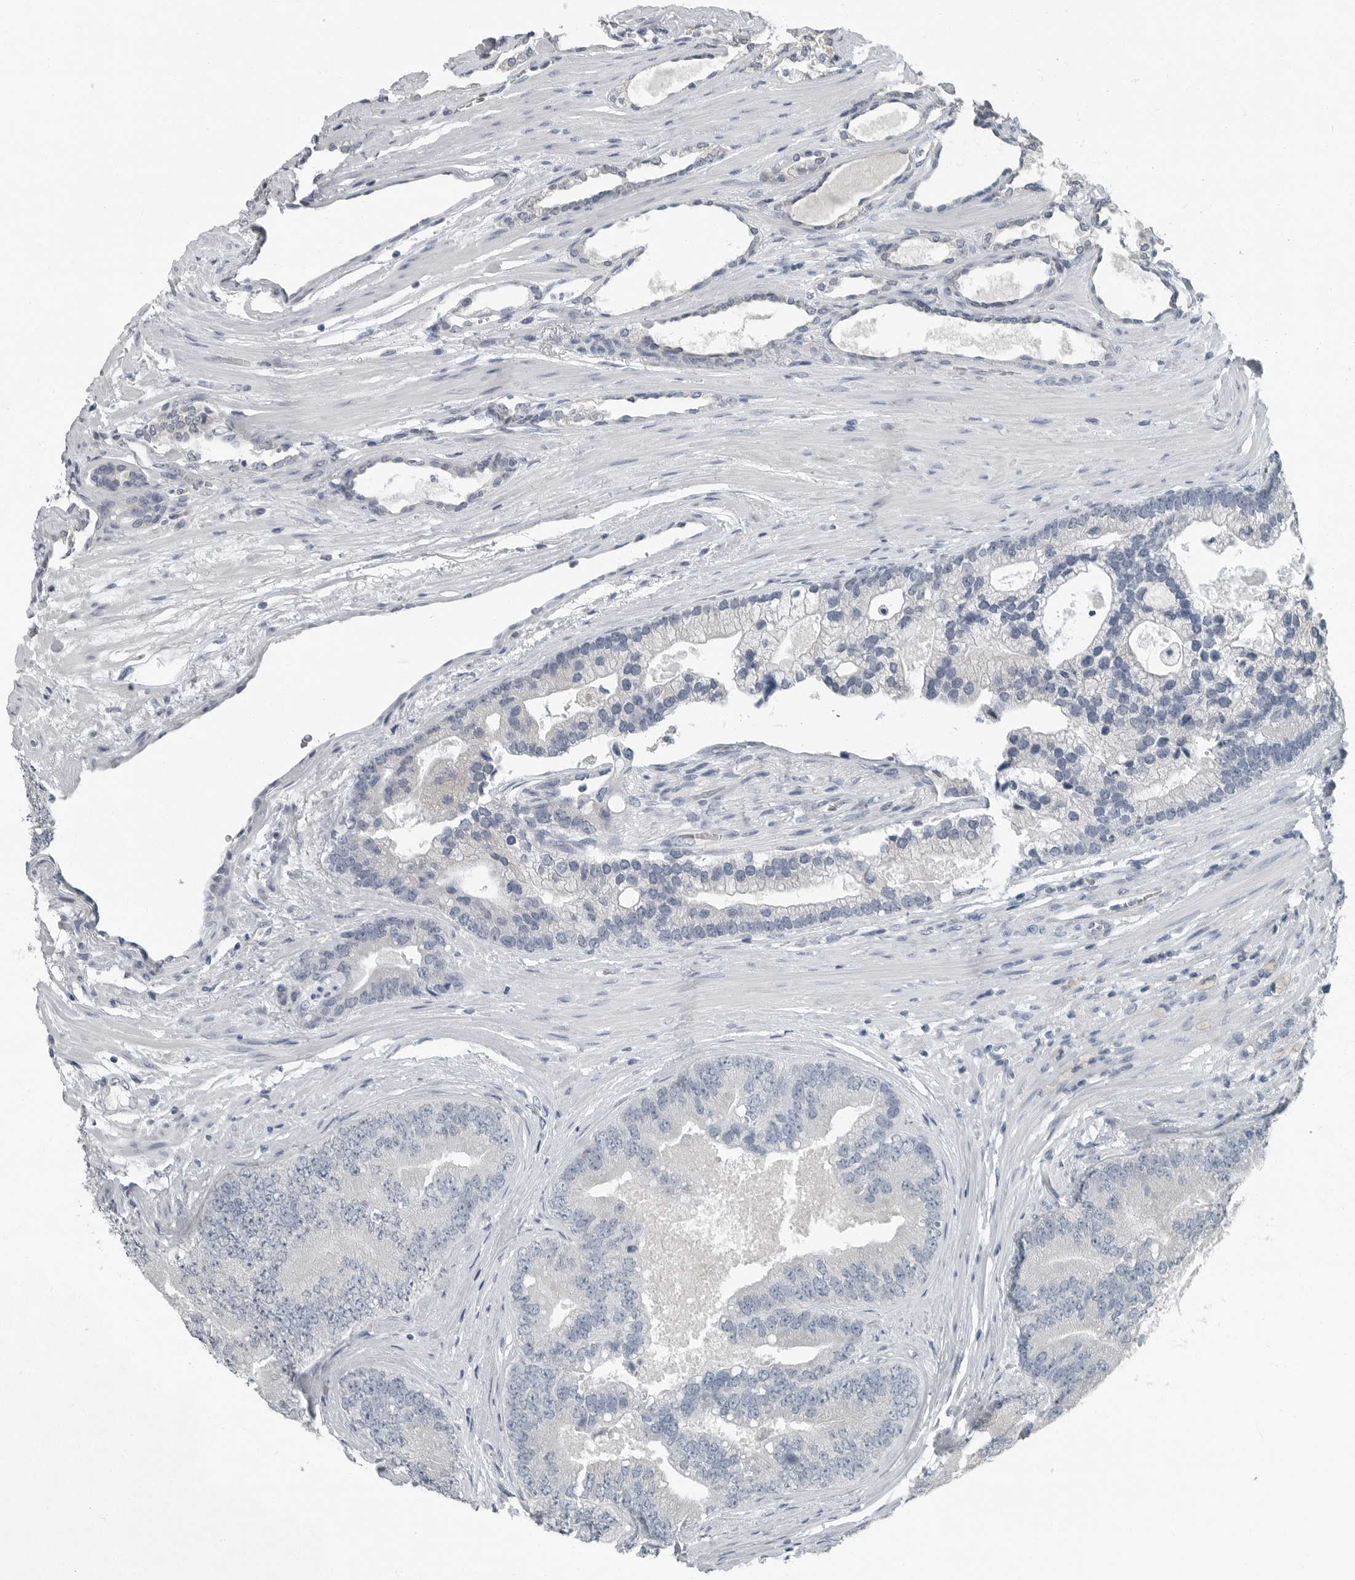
{"staining": {"intensity": "negative", "quantity": "none", "location": "none"}, "tissue": "prostate cancer", "cell_type": "Tumor cells", "image_type": "cancer", "snomed": [{"axis": "morphology", "description": "Adenocarcinoma, High grade"}, {"axis": "topography", "description": "Prostate"}], "caption": "Immunohistochemistry (IHC) micrograph of neoplastic tissue: human prostate cancer (adenocarcinoma (high-grade)) stained with DAB reveals no significant protein staining in tumor cells.", "gene": "KYAT1", "patient": {"sex": "male", "age": 70}}